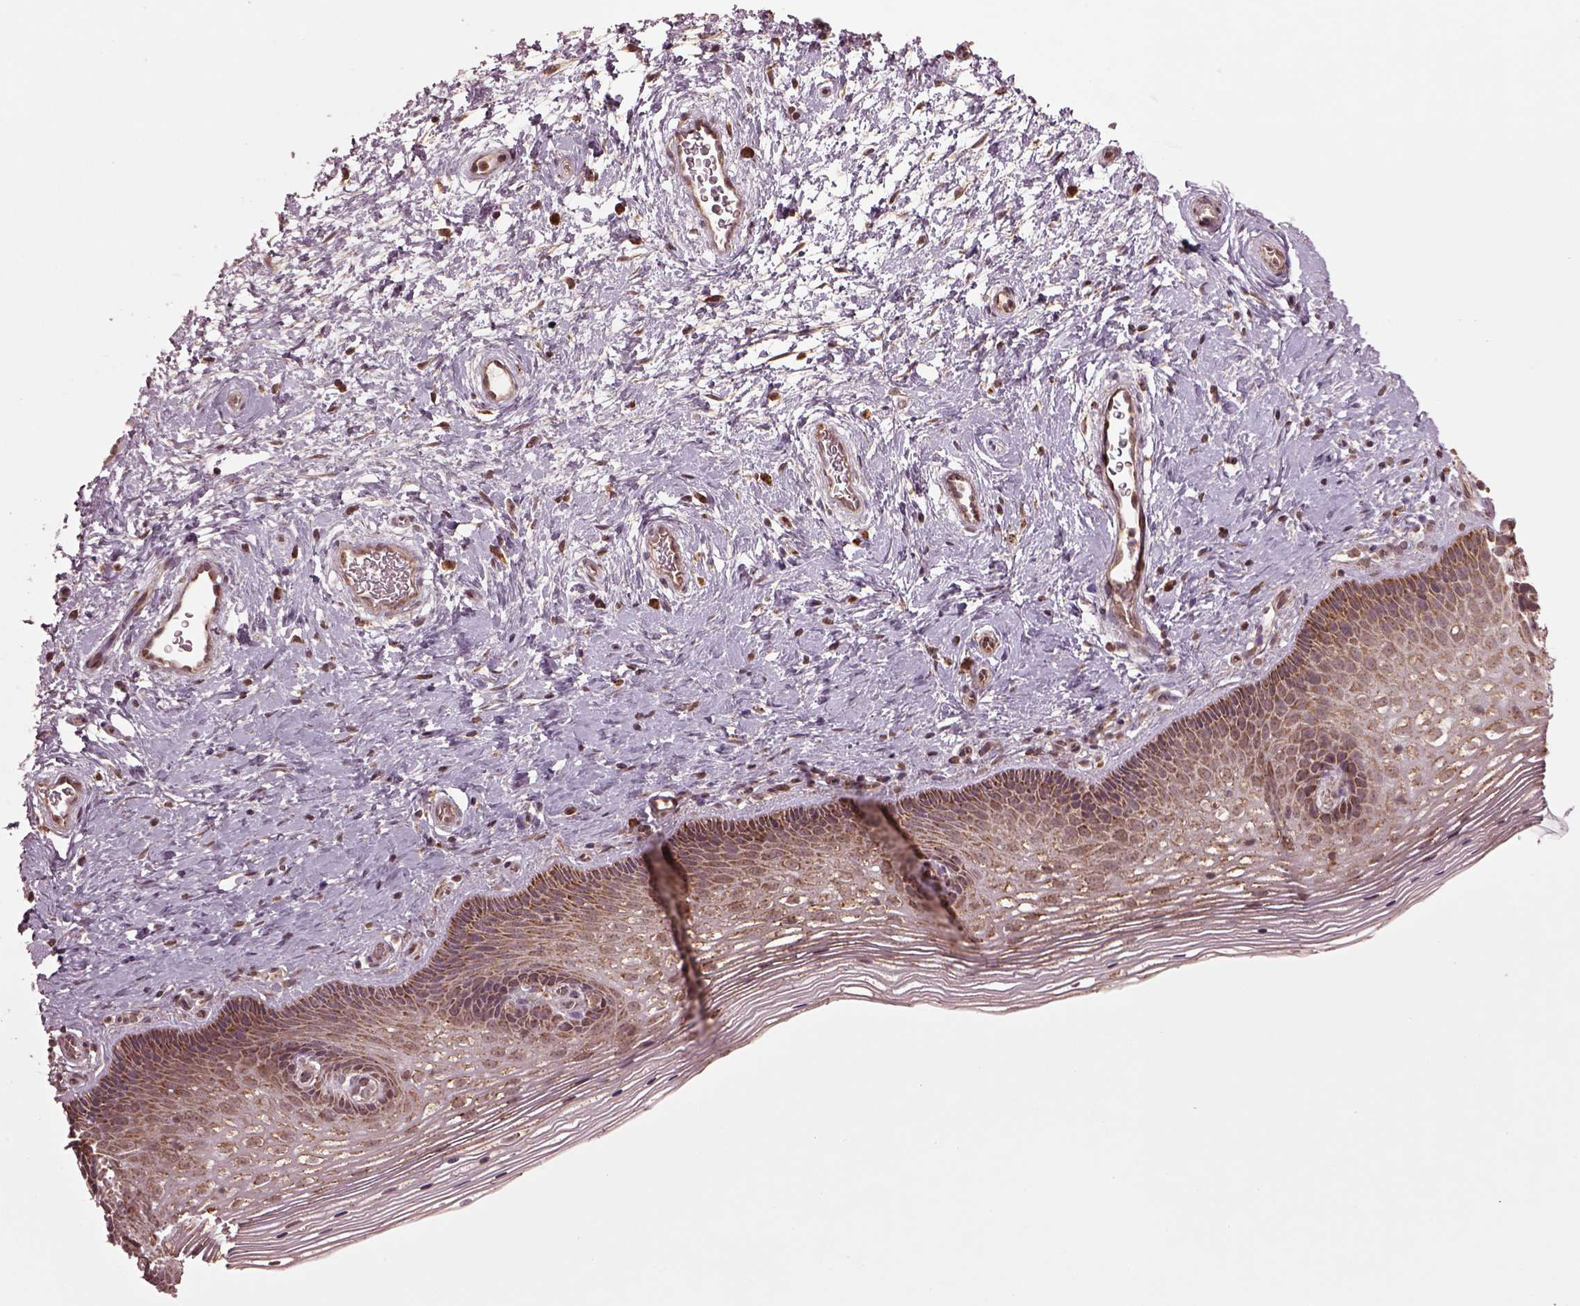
{"staining": {"intensity": "moderate", "quantity": ">75%", "location": "cytoplasmic/membranous"}, "tissue": "cervix", "cell_type": "Glandular cells", "image_type": "normal", "snomed": [{"axis": "morphology", "description": "Normal tissue, NOS"}, {"axis": "topography", "description": "Cervix"}], "caption": "A histopathology image of cervix stained for a protein displays moderate cytoplasmic/membranous brown staining in glandular cells. (DAB (3,3'-diaminobenzidine) IHC with brightfield microscopy, high magnification).", "gene": "SEL1L3", "patient": {"sex": "female", "age": 34}}